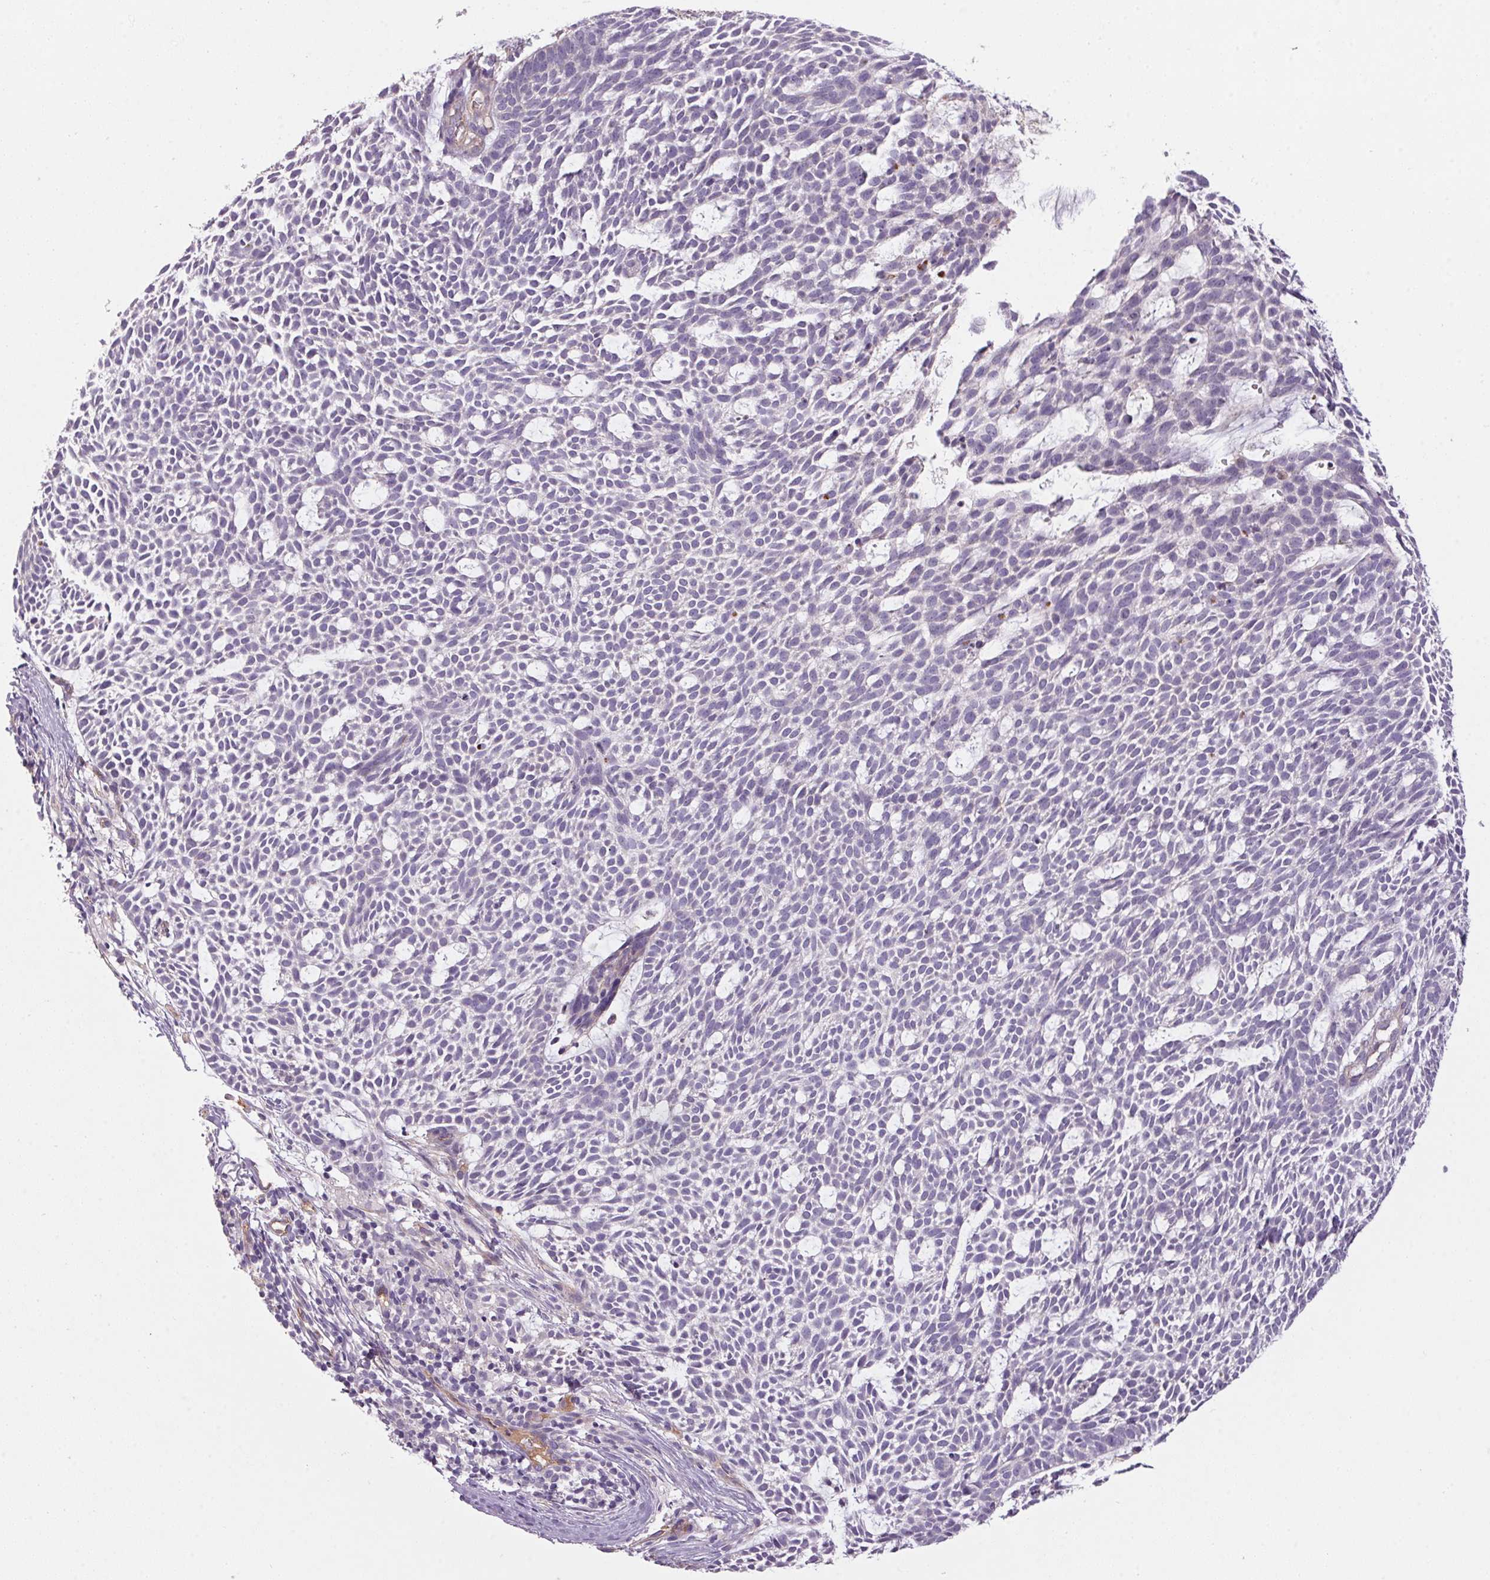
{"staining": {"intensity": "negative", "quantity": "none", "location": "none"}, "tissue": "skin cancer", "cell_type": "Tumor cells", "image_type": "cancer", "snomed": [{"axis": "morphology", "description": "Basal cell carcinoma"}, {"axis": "topography", "description": "Skin"}], "caption": "IHC micrograph of human skin basal cell carcinoma stained for a protein (brown), which shows no expression in tumor cells.", "gene": "APOC4", "patient": {"sex": "male", "age": 83}}